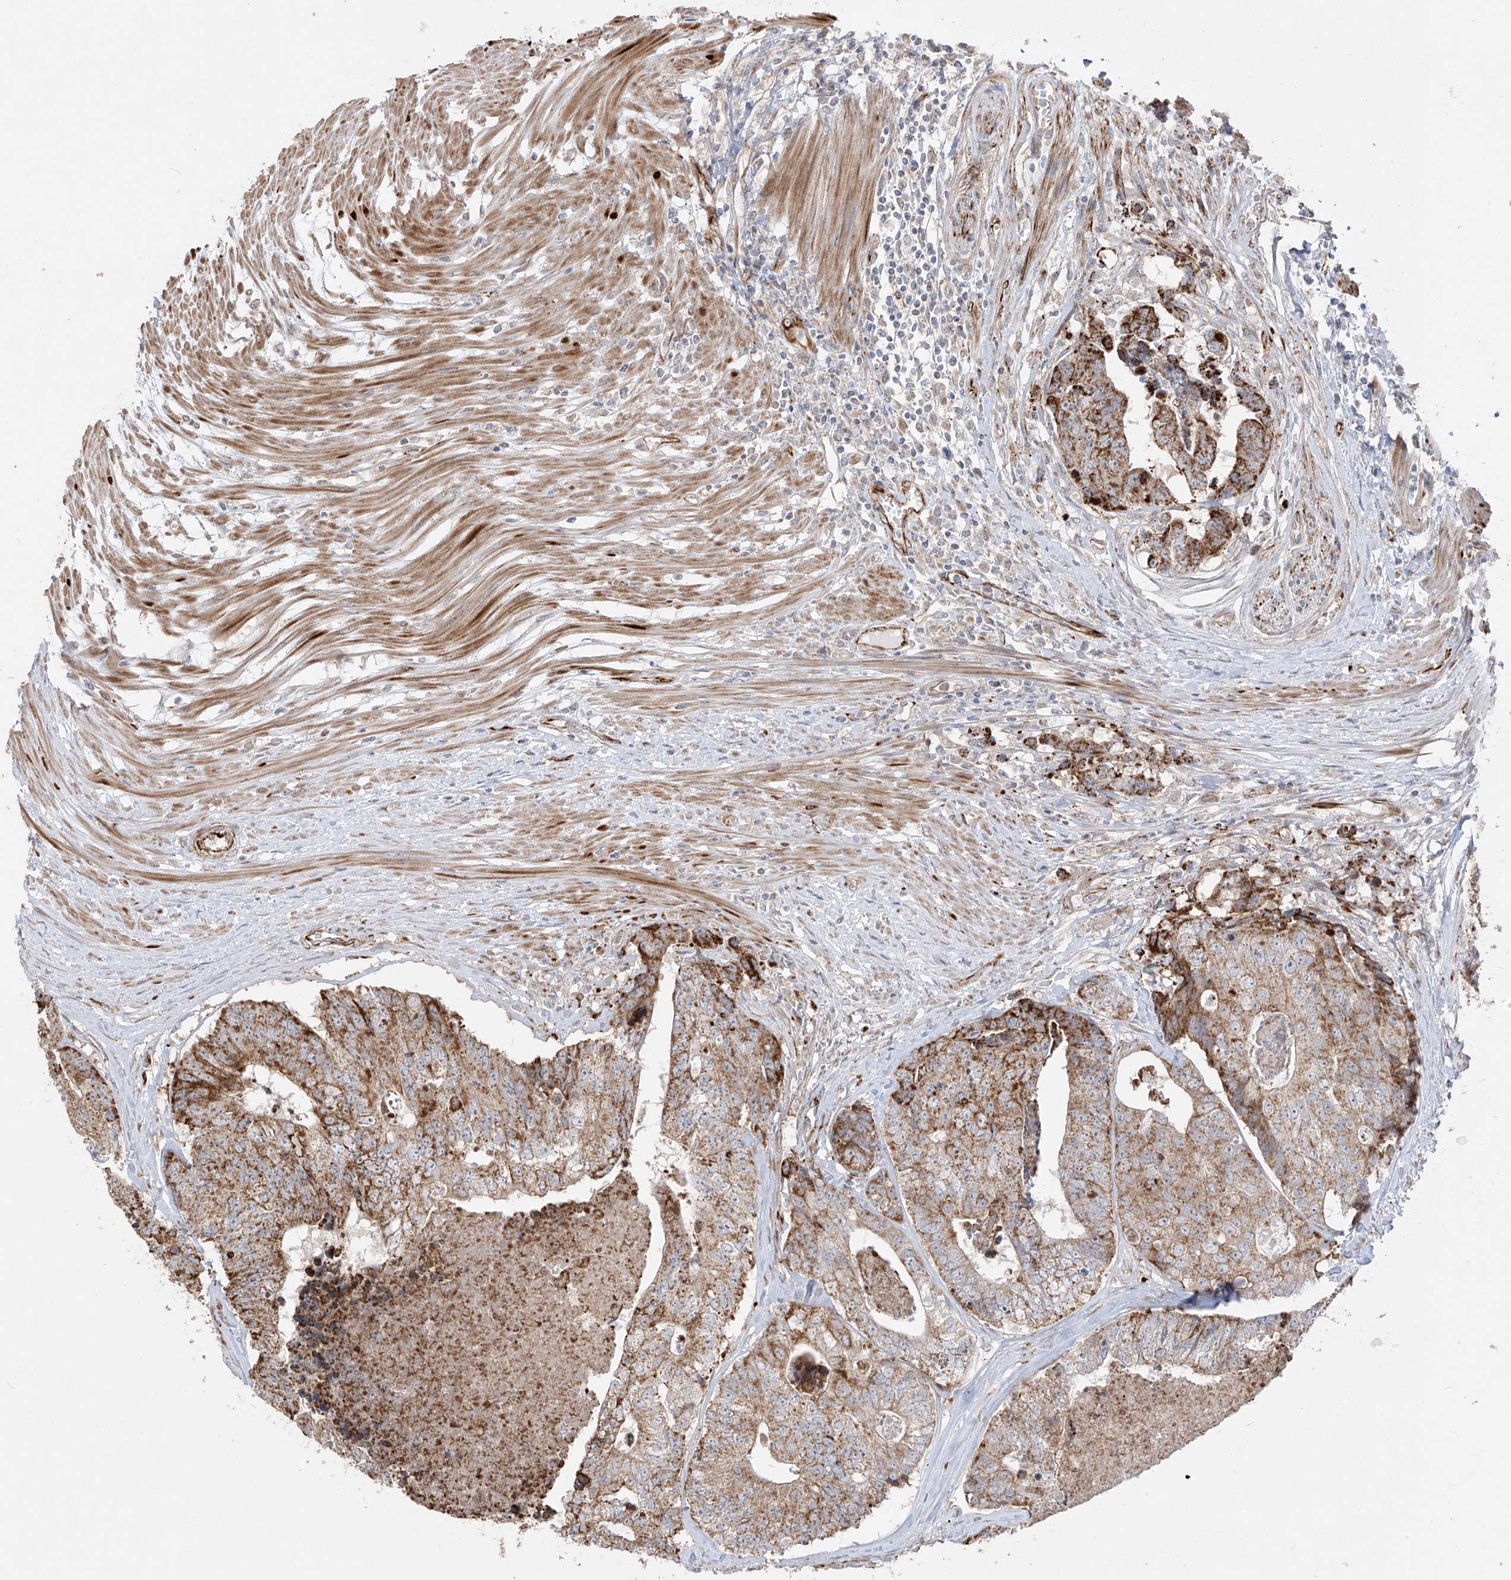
{"staining": {"intensity": "moderate", "quantity": ">75%", "location": "cytoplasmic/membranous"}, "tissue": "colorectal cancer", "cell_type": "Tumor cells", "image_type": "cancer", "snomed": [{"axis": "morphology", "description": "Adenocarcinoma, NOS"}, {"axis": "topography", "description": "Colon"}], "caption": "Protein staining exhibits moderate cytoplasmic/membranous expression in approximately >75% of tumor cells in colorectal cancer (adenocarcinoma).", "gene": "DCDC2", "patient": {"sex": "female", "age": 67}}